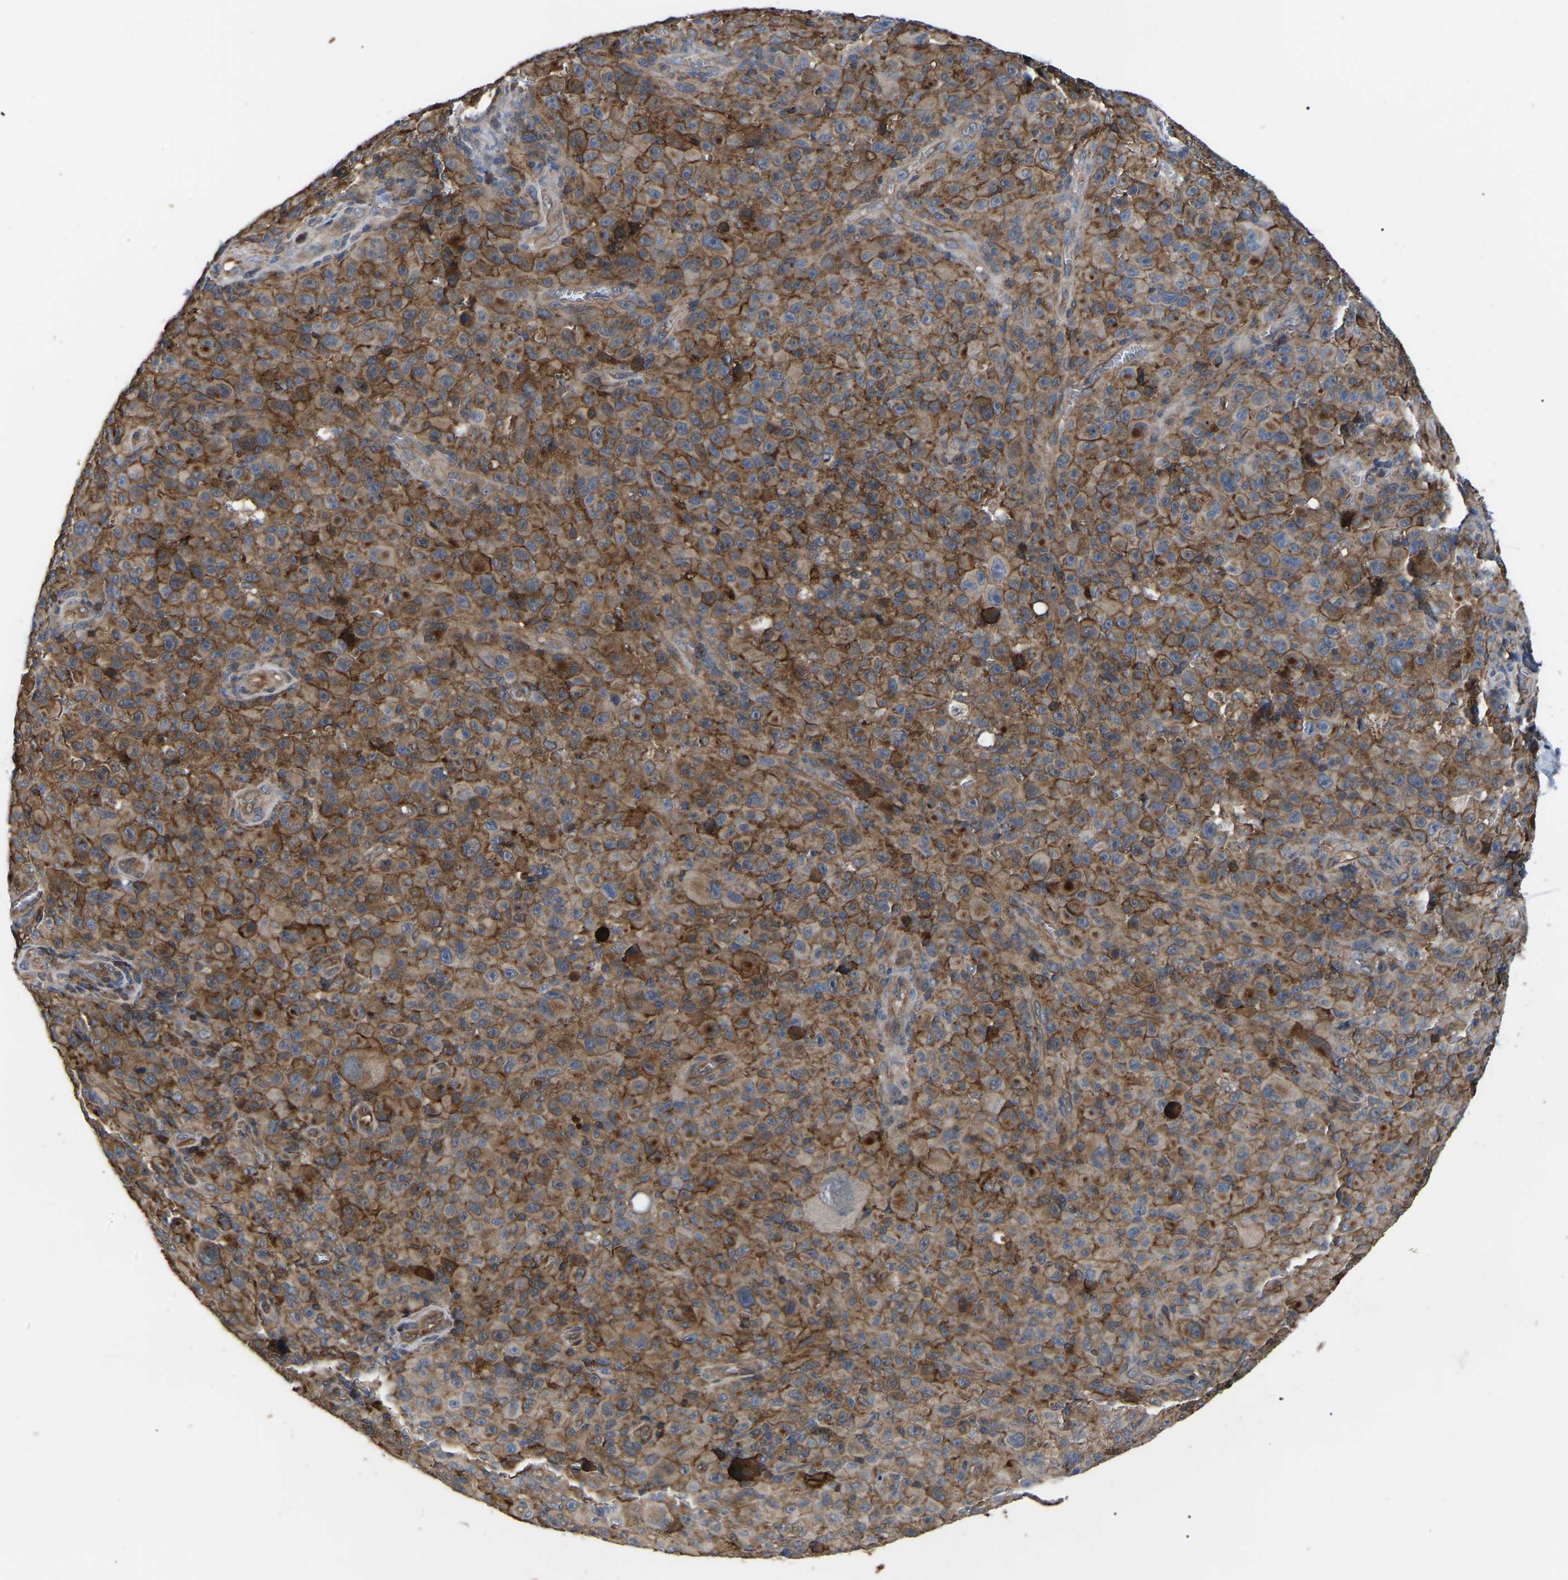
{"staining": {"intensity": "moderate", "quantity": ">75%", "location": "cytoplasmic/membranous"}, "tissue": "melanoma", "cell_type": "Tumor cells", "image_type": "cancer", "snomed": [{"axis": "morphology", "description": "Malignant melanoma, NOS"}, {"axis": "topography", "description": "Skin"}], "caption": "Protein expression analysis of human melanoma reveals moderate cytoplasmic/membranous expression in about >75% of tumor cells.", "gene": "CIT", "patient": {"sex": "female", "age": 82}}